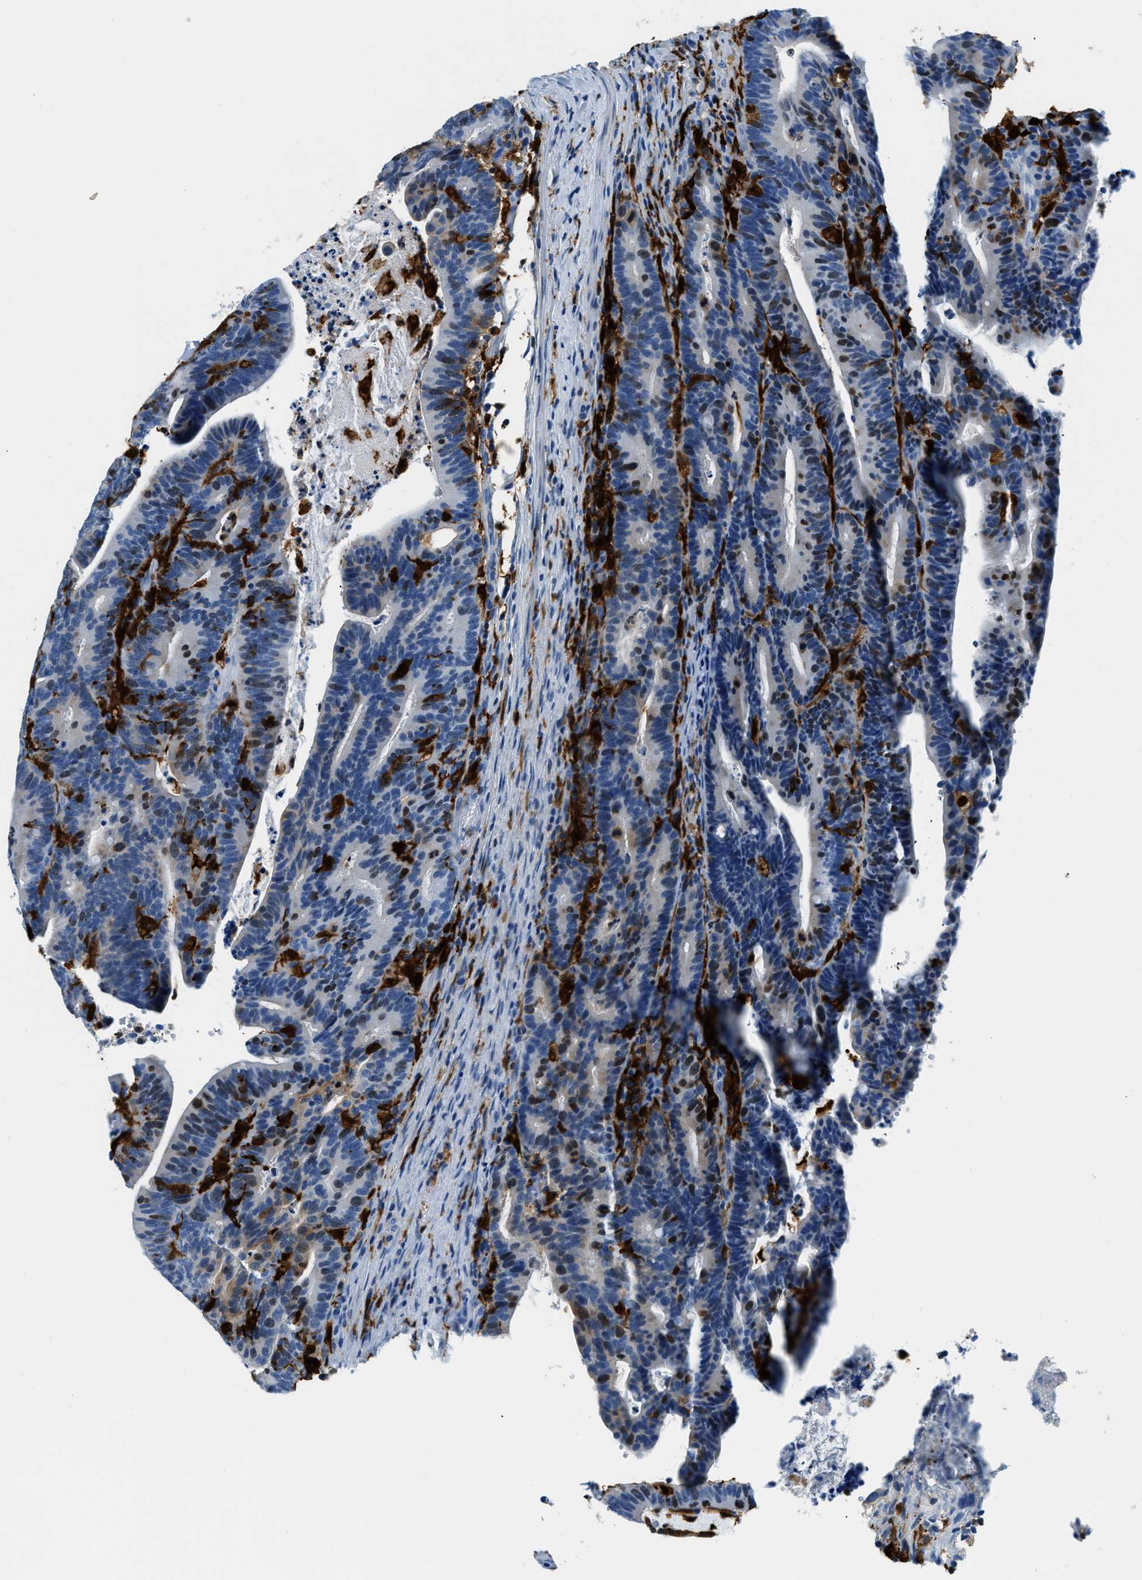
{"staining": {"intensity": "weak", "quantity": "<25%", "location": "nuclear"}, "tissue": "colorectal cancer", "cell_type": "Tumor cells", "image_type": "cancer", "snomed": [{"axis": "morphology", "description": "Adenocarcinoma, NOS"}, {"axis": "topography", "description": "Colon"}], "caption": "An image of human colorectal cancer (adenocarcinoma) is negative for staining in tumor cells.", "gene": "CAPG", "patient": {"sex": "female", "age": 66}}